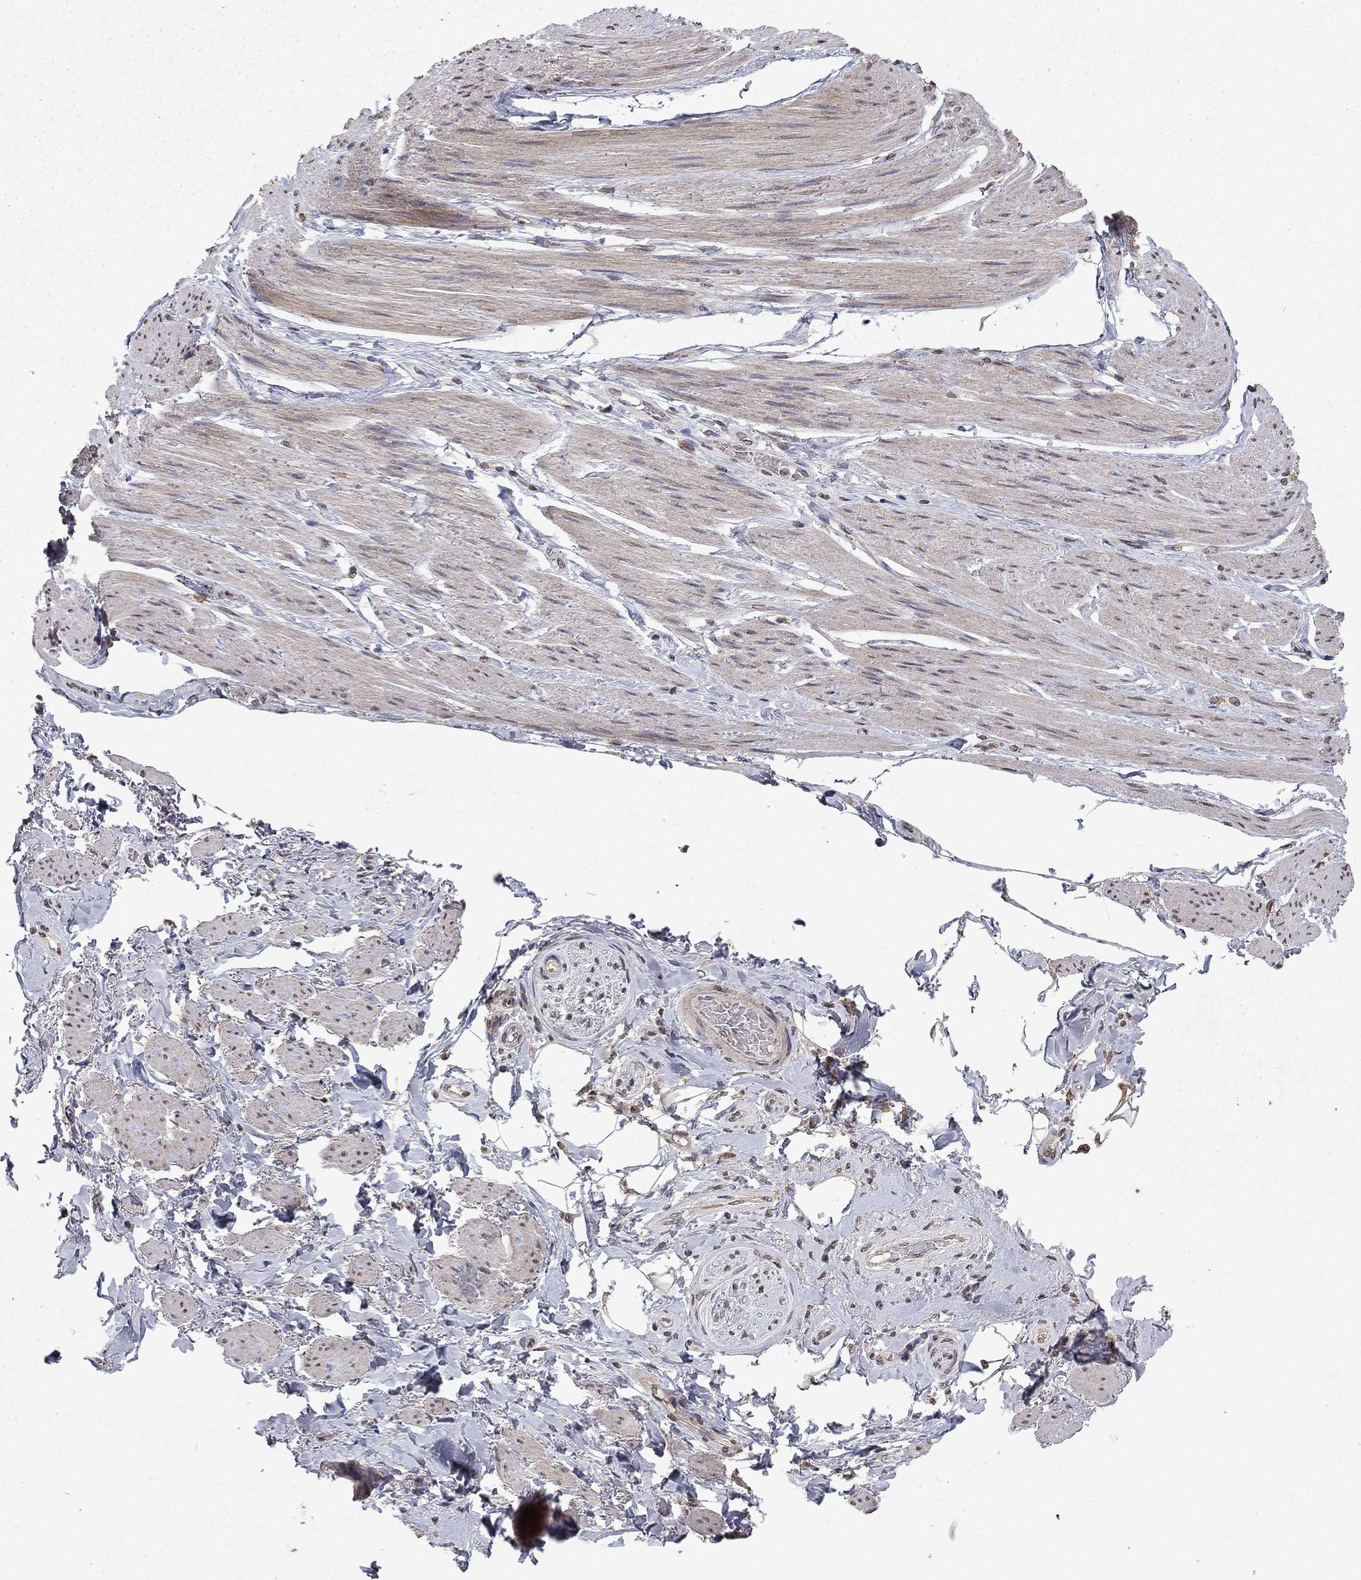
{"staining": {"intensity": "negative", "quantity": "none", "location": "none"}, "tissue": "soft tissue", "cell_type": "Fibroblasts", "image_type": "normal", "snomed": [{"axis": "morphology", "description": "Normal tissue, NOS"}, {"axis": "topography", "description": "Skeletal muscle"}, {"axis": "topography", "description": "Anal"}, {"axis": "topography", "description": "Peripheral nerve tissue"}], "caption": "The micrograph reveals no staining of fibroblasts in normal soft tissue.", "gene": "TTC38", "patient": {"sex": "male", "age": 53}}